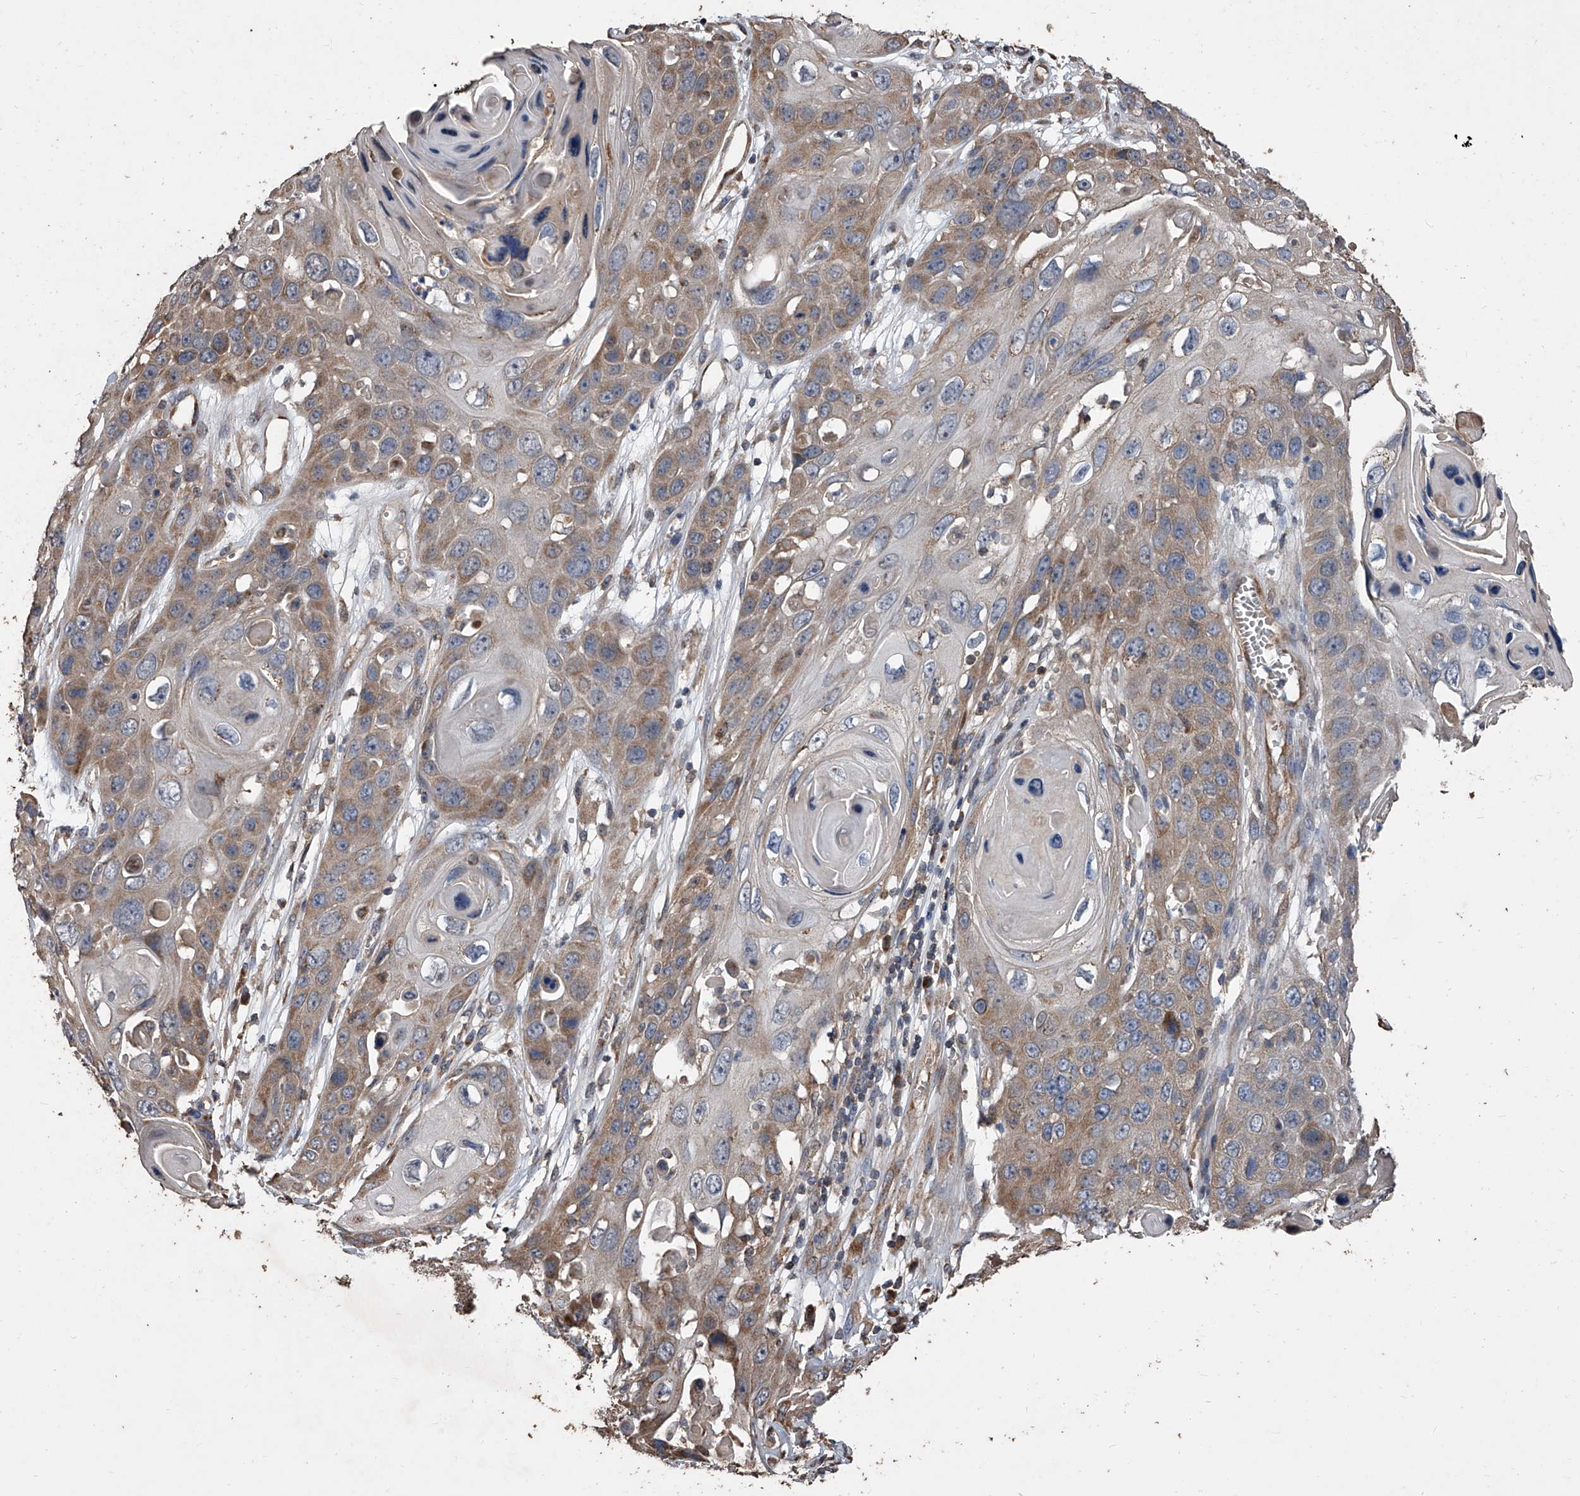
{"staining": {"intensity": "moderate", "quantity": ">75%", "location": "cytoplasmic/membranous"}, "tissue": "skin cancer", "cell_type": "Tumor cells", "image_type": "cancer", "snomed": [{"axis": "morphology", "description": "Squamous cell carcinoma, NOS"}, {"axis": "topography", "description": "Skin"}], "caption": "Protein staining by immunohistochemistry (IHC) displays moderate cytoplasmic/membranous staining in about >75% of tumor cells in skin cancer (squamous cell carcinoma).", "gene": "LTV1", "patient": {"sex": "male", "age": 55}}